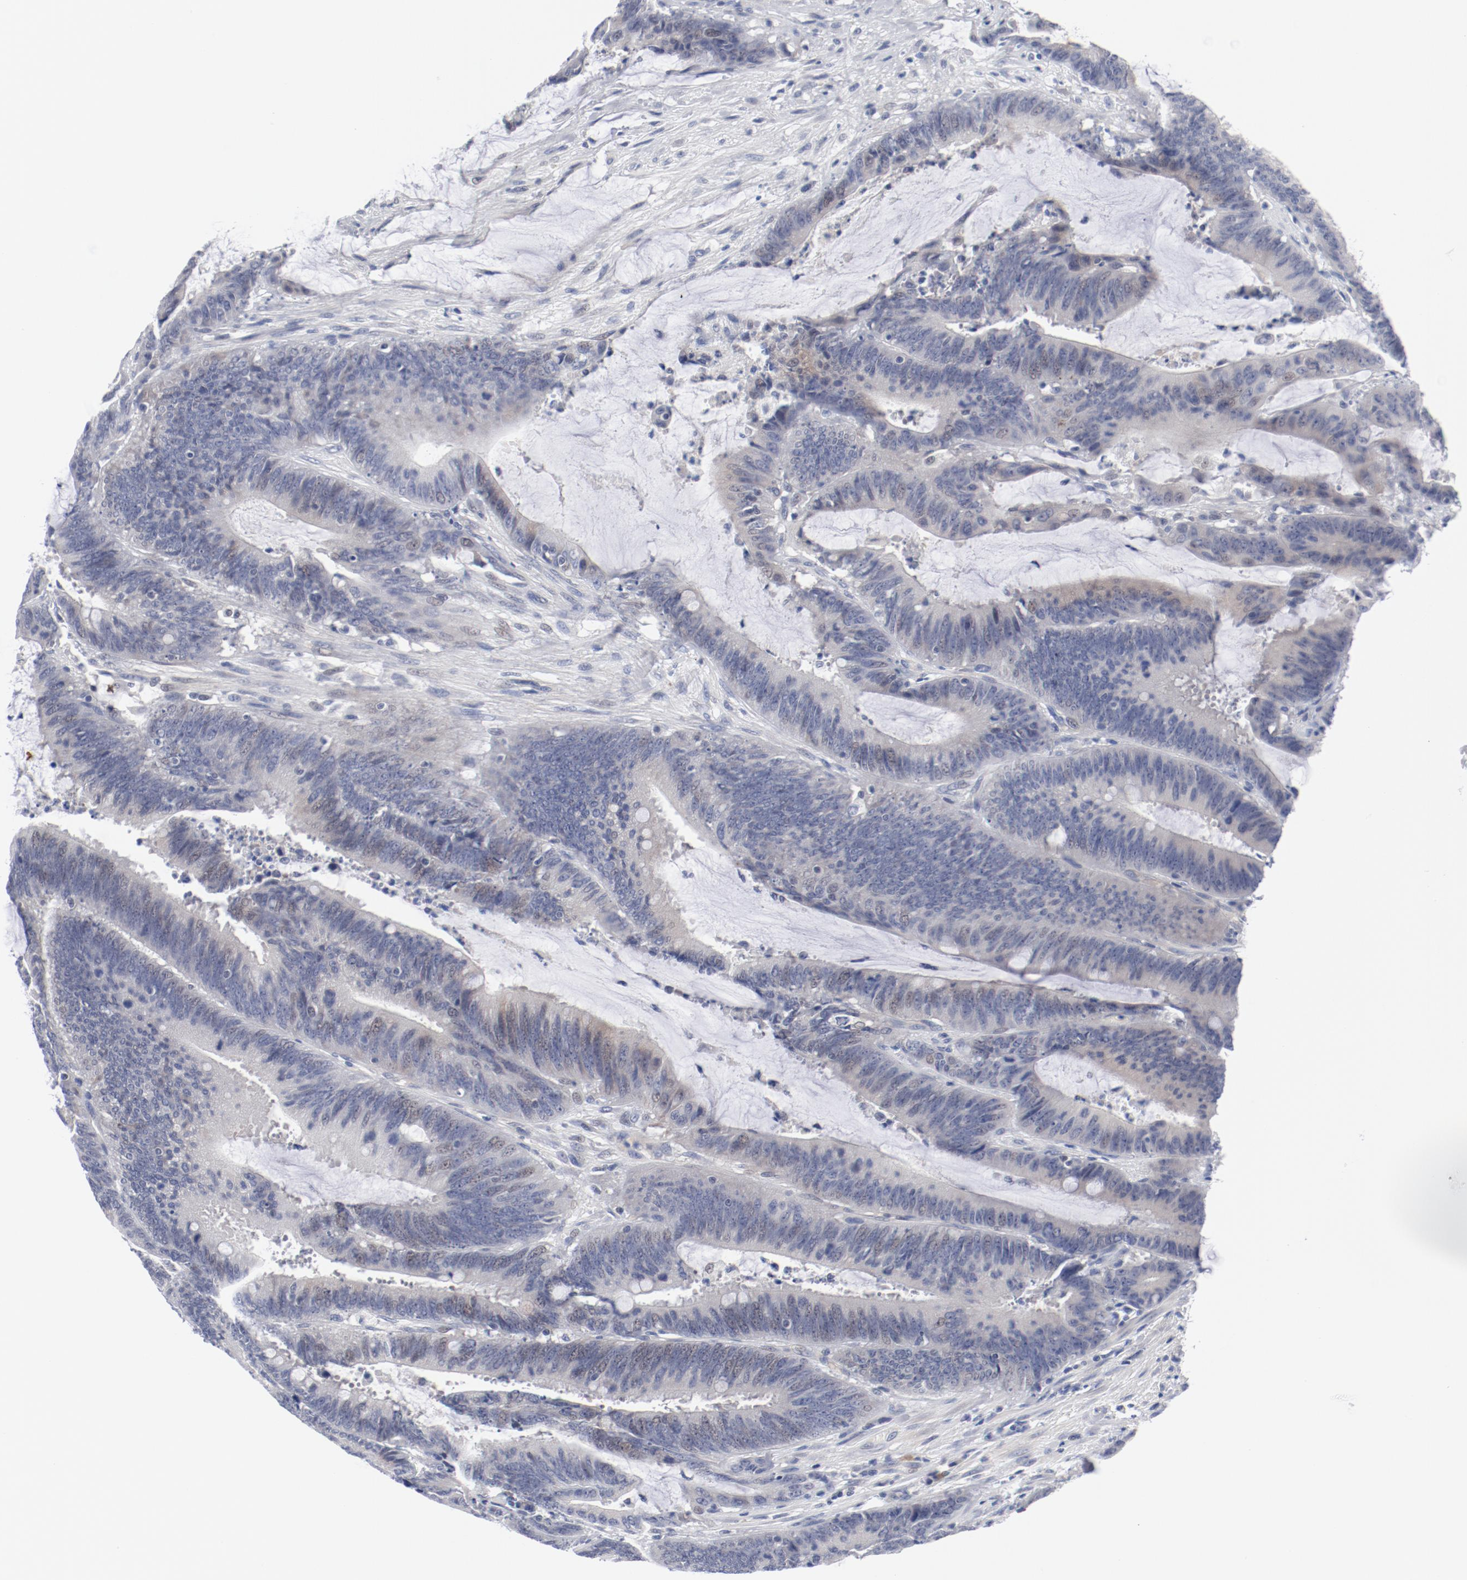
{"staining": {"intensity": "negative", "quantity": "none", "location": "none"}, "tissue": "colorectal cancer", "cell_type": "Tumor cells", "image_type": "cancer", "snomed": [{"axis": "morphology", "description": "Adenocarcinoma, NOS"}, {"axis": "topography", "description": "Rectum"}], "caption": "This is an immunohistochemistry histopathology image of human colorectal cancer (adenocarcinoma). There is no positivity in tumor cells.", "gene": "KCNK13", "patient": {"sex": "female", "age": 66}}